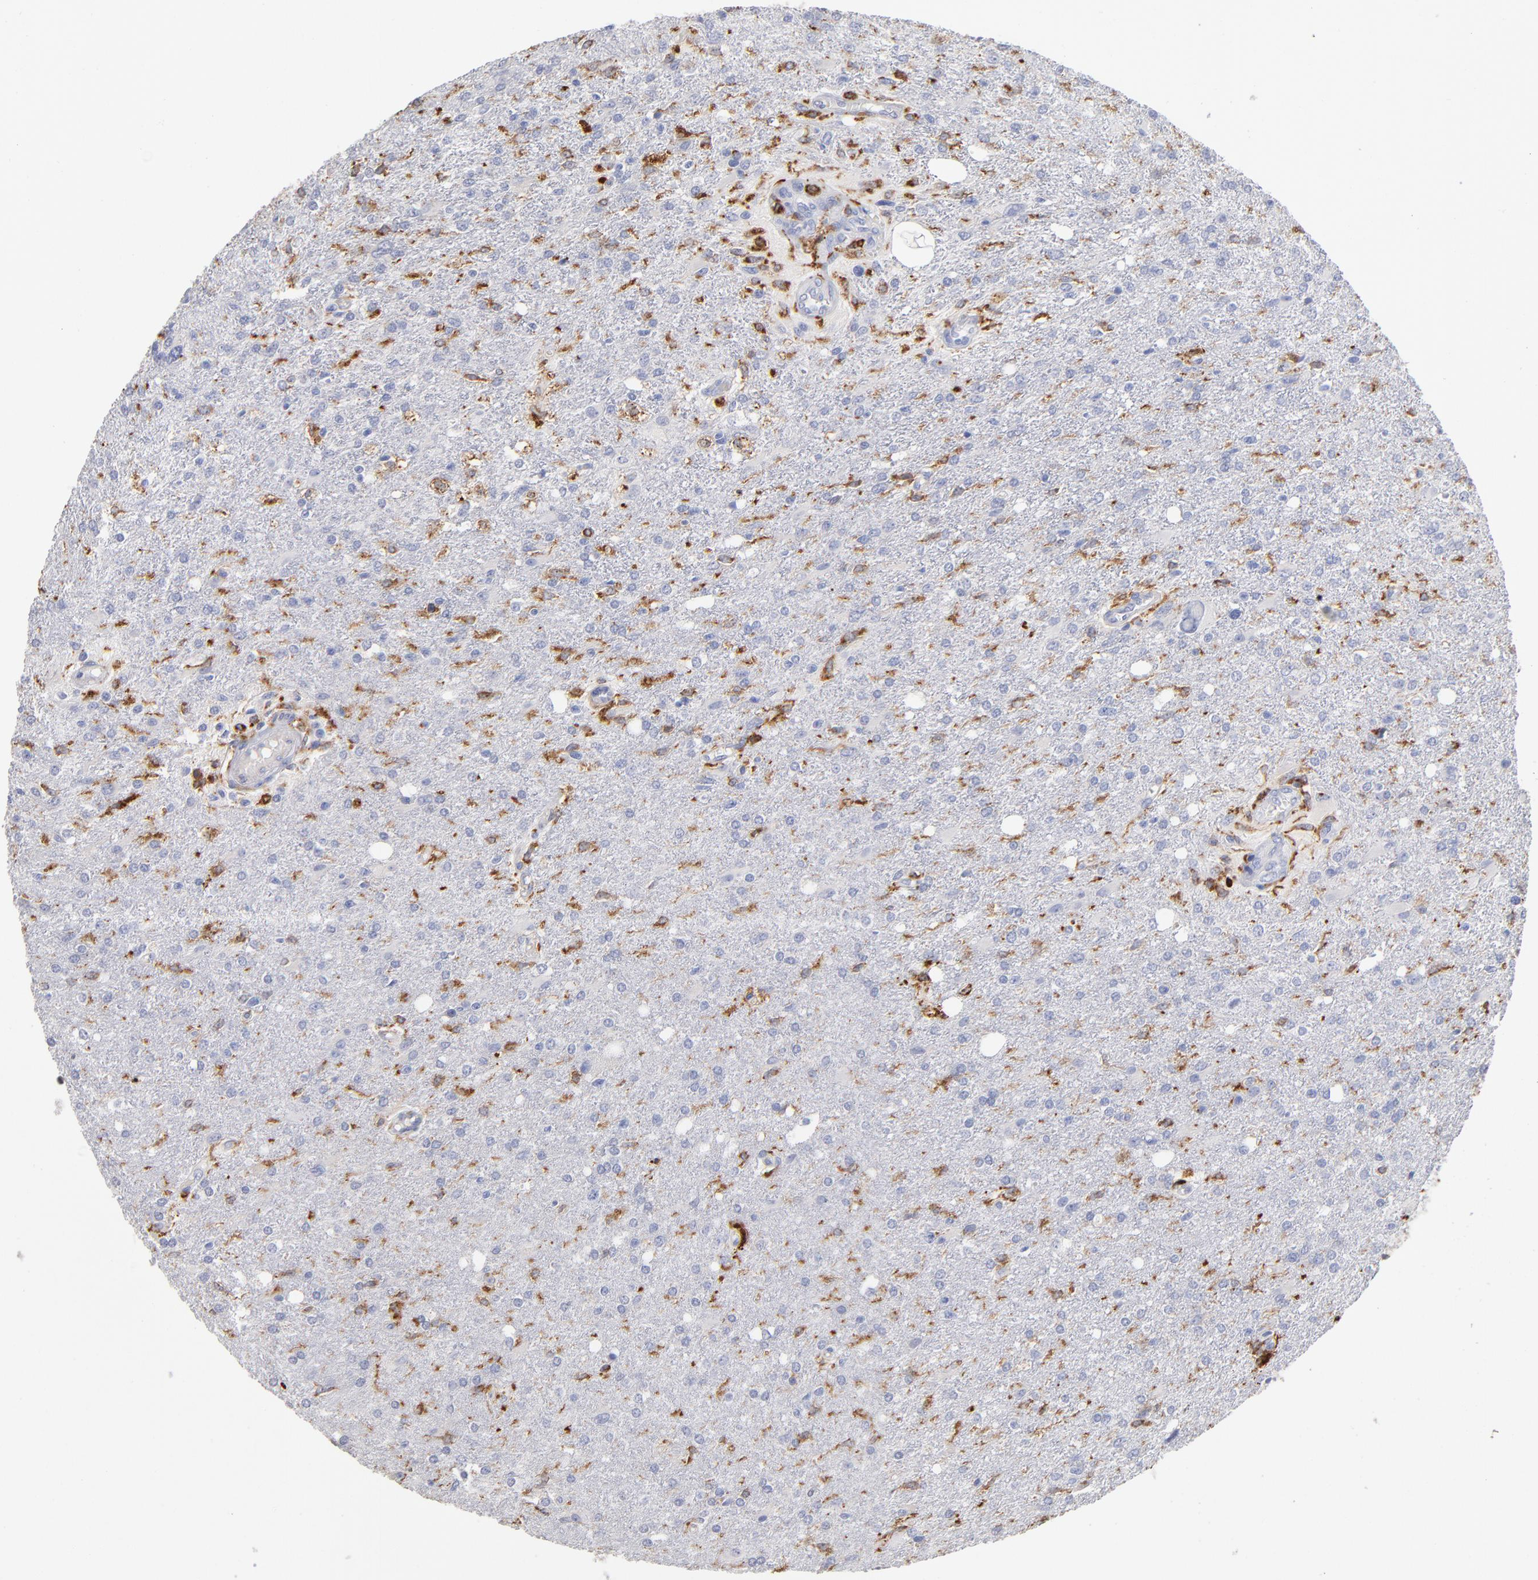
{"staining": {"intensity": "negative", "quantity": "none", "location": "none"}, "tissue": "glioma", "cell_type": "Tumor cells", "image_type": "cancer", "snomed": [{"axis": "morphology", "description": "Glioma, malignant, High grade"}, {"axis": "topography", "description": "Cerebral cortex"}], "caption": "The photomicrograph demonstrates no staining of tumor cells in glioma.", "gene": "CD180", "patient": {"sex": "male", "age": 76}}